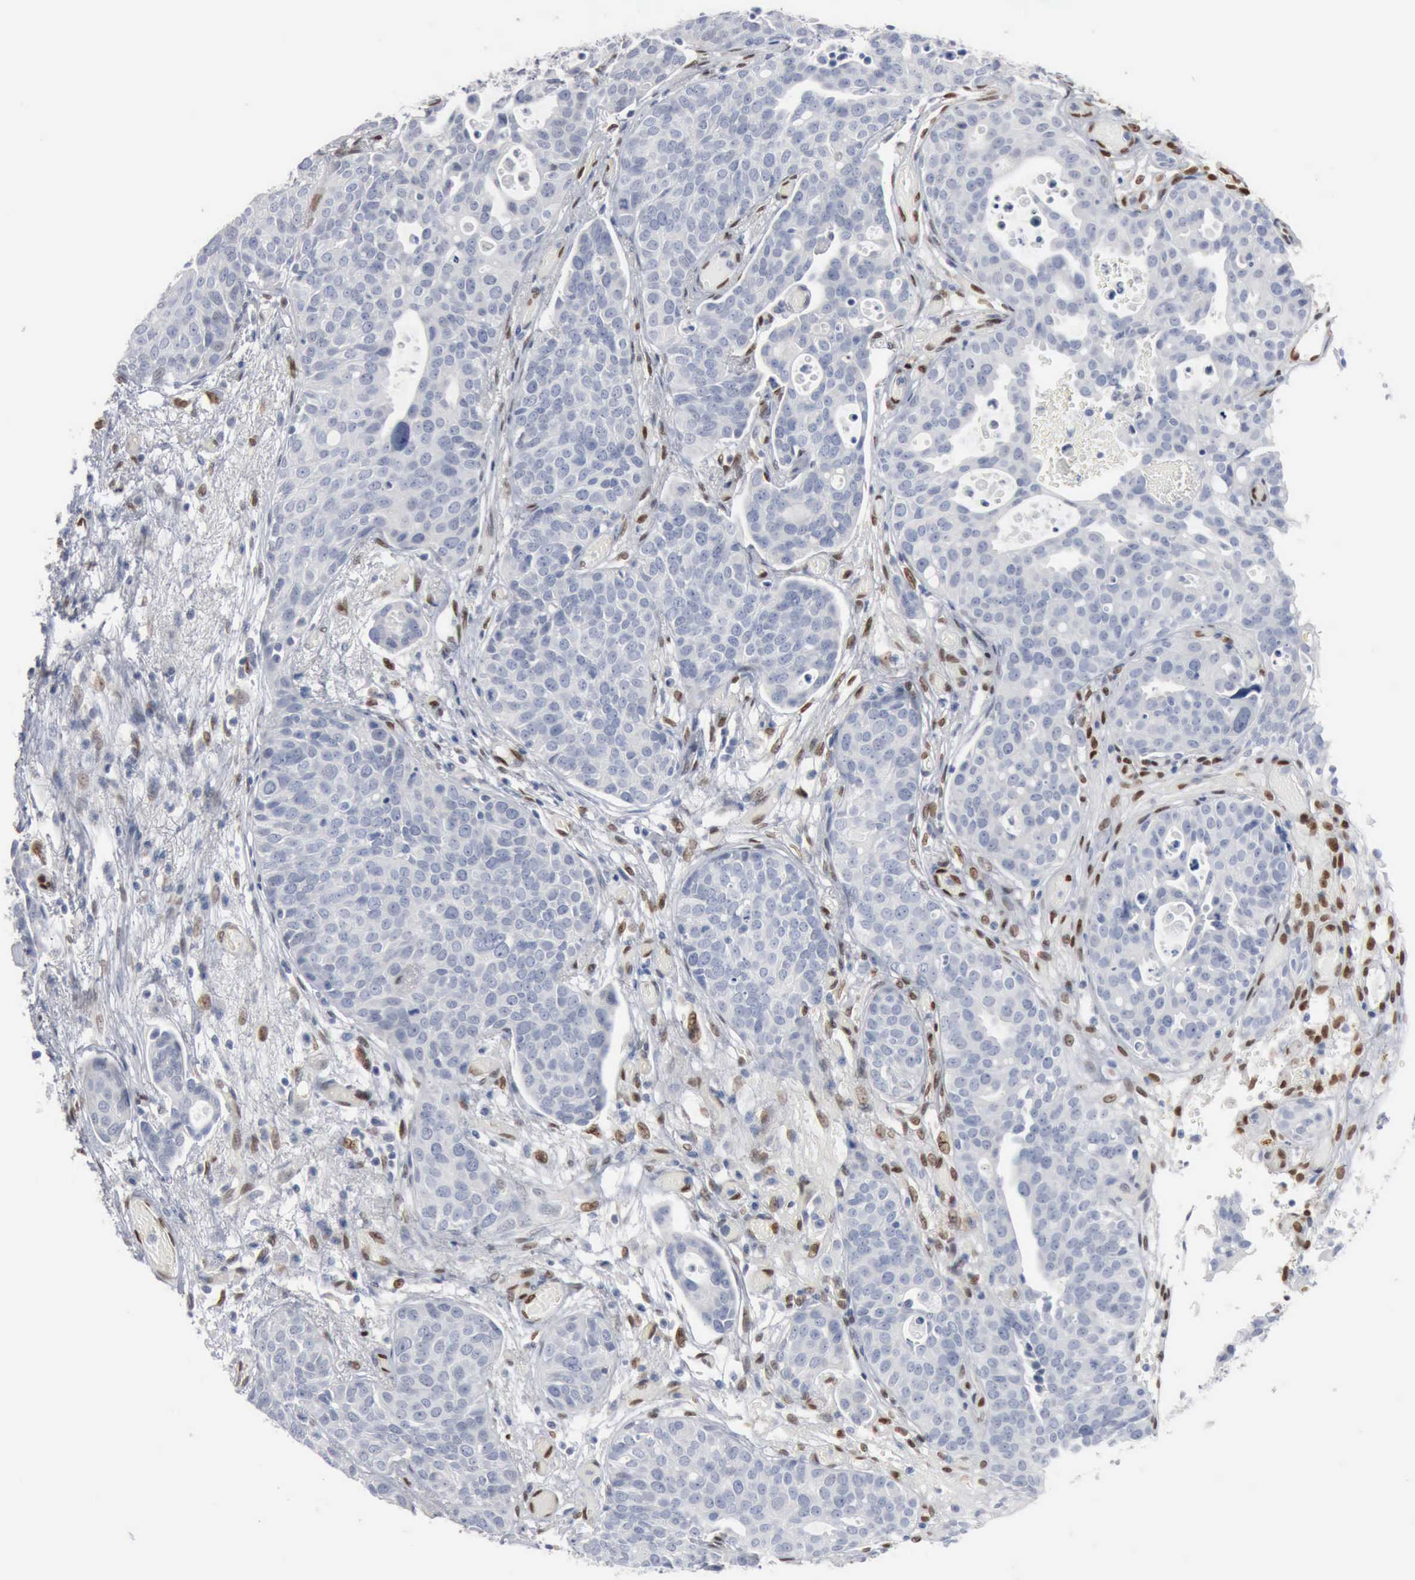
{"staining": {"intensity": "negative", "quantity": "none", "location": "none"}, "tissue": "urothelial cancer", "cell_type": "Tumor cells", "image_type": "cancer", "snomed": [{"axis": "morphology", "description": "Urothelial carcinoma, High grade"}, {"axis": "topography", "description": "Urinary bladder"}], "caption": "The immunohistochemistry photomicrograph has no significant positivity in tumor cells of high-grade urothelial carcinoma tissue.", "gene": "FGF2", "patient": {"sex": "male", "age": 78}}